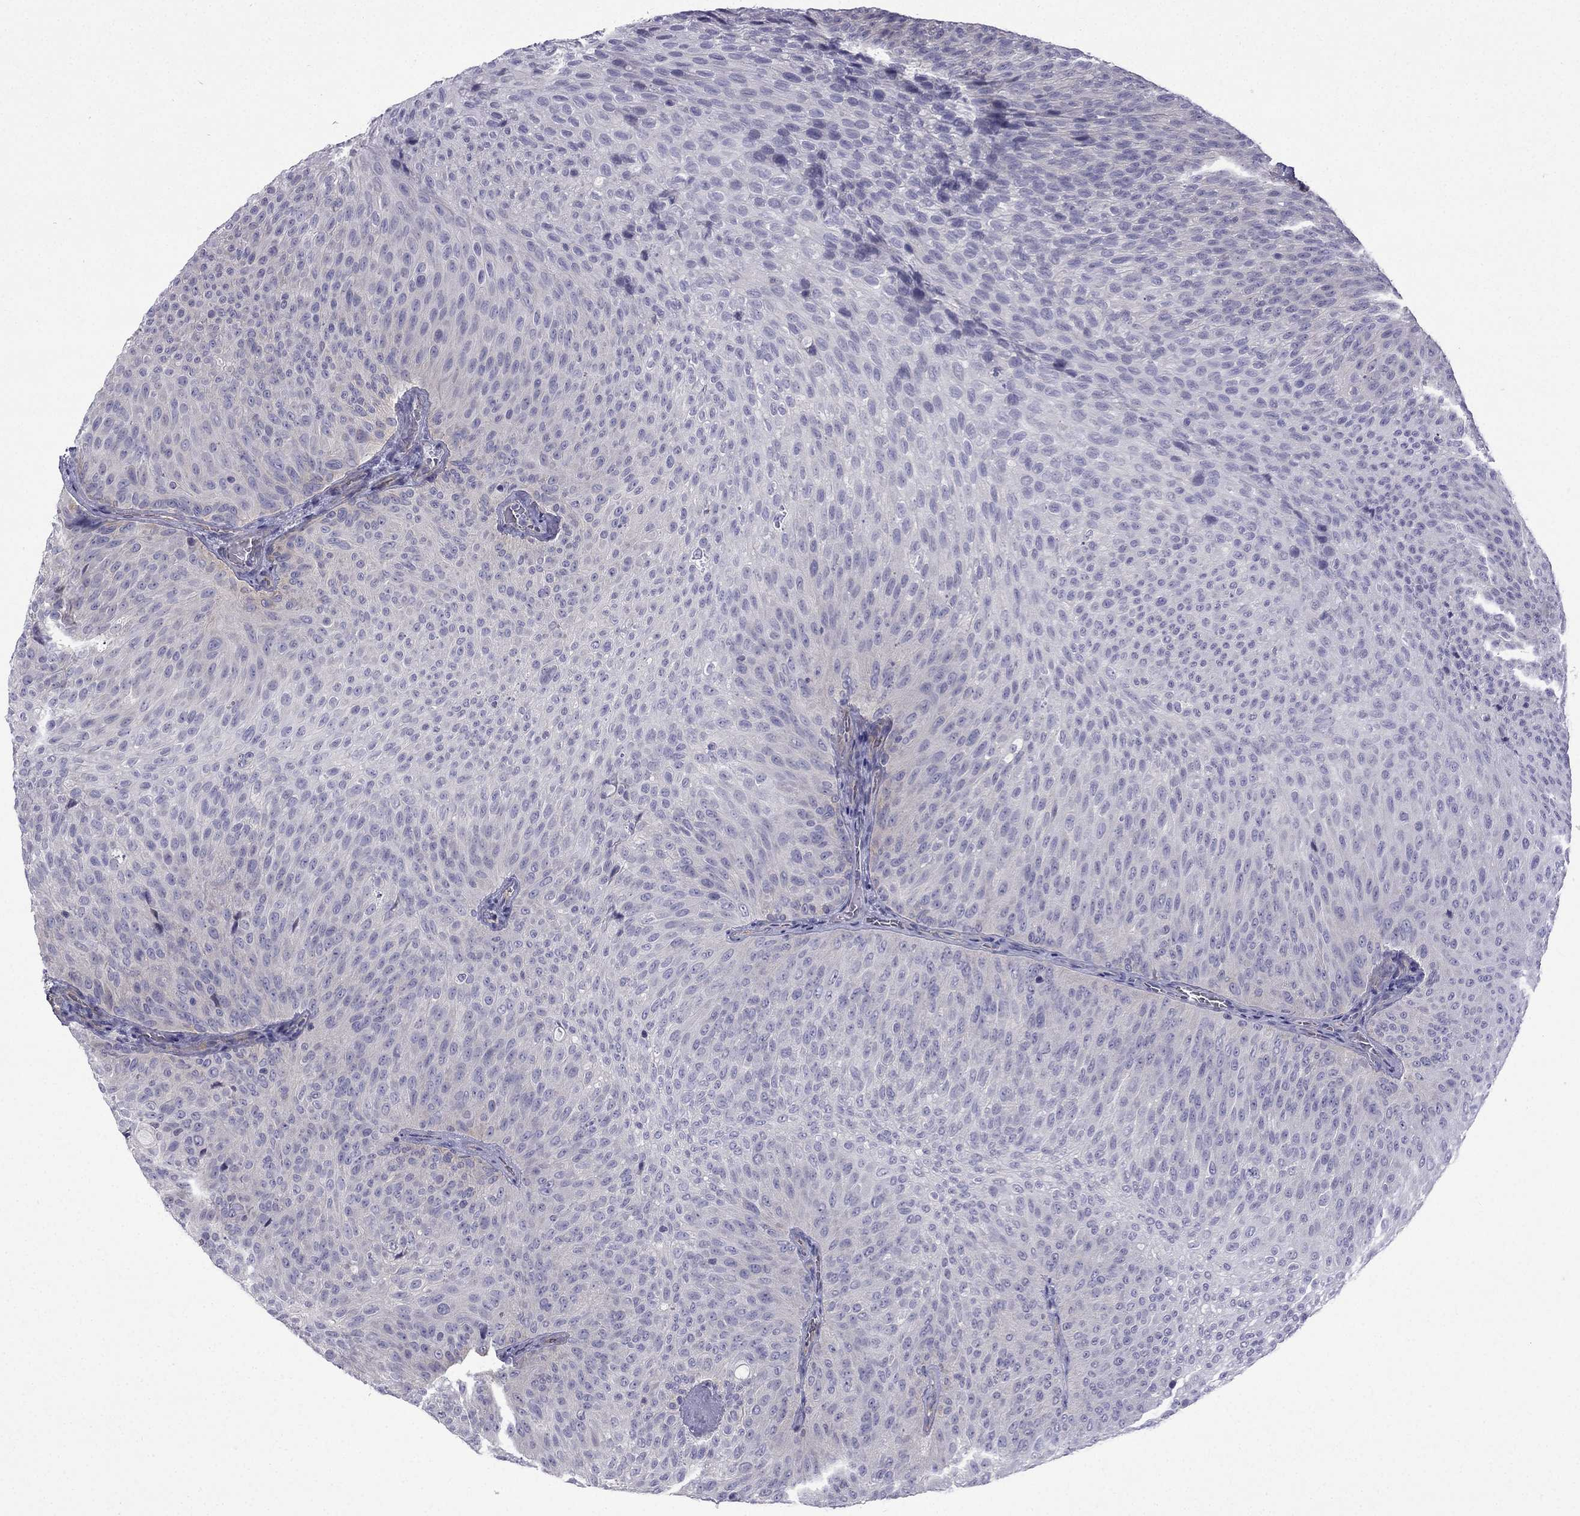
{"staining": {"intensity": "negative", "quantity": "none", "location": "none"}, "tissue": "urothelial cancer", "cell_type": "Tumor cells", "image_type": "cancer", "snomed": [{"axis": "morphology", "description": "Urothelial carcinoma, Low grade"}, {"axis": "topography", "description": "Urinary bladder"}], "caption": "Tumor cells show no significant positivity in urothelial cancer.", "gene": "GJA8", "patient": {"sex": "male", "age": 78}}